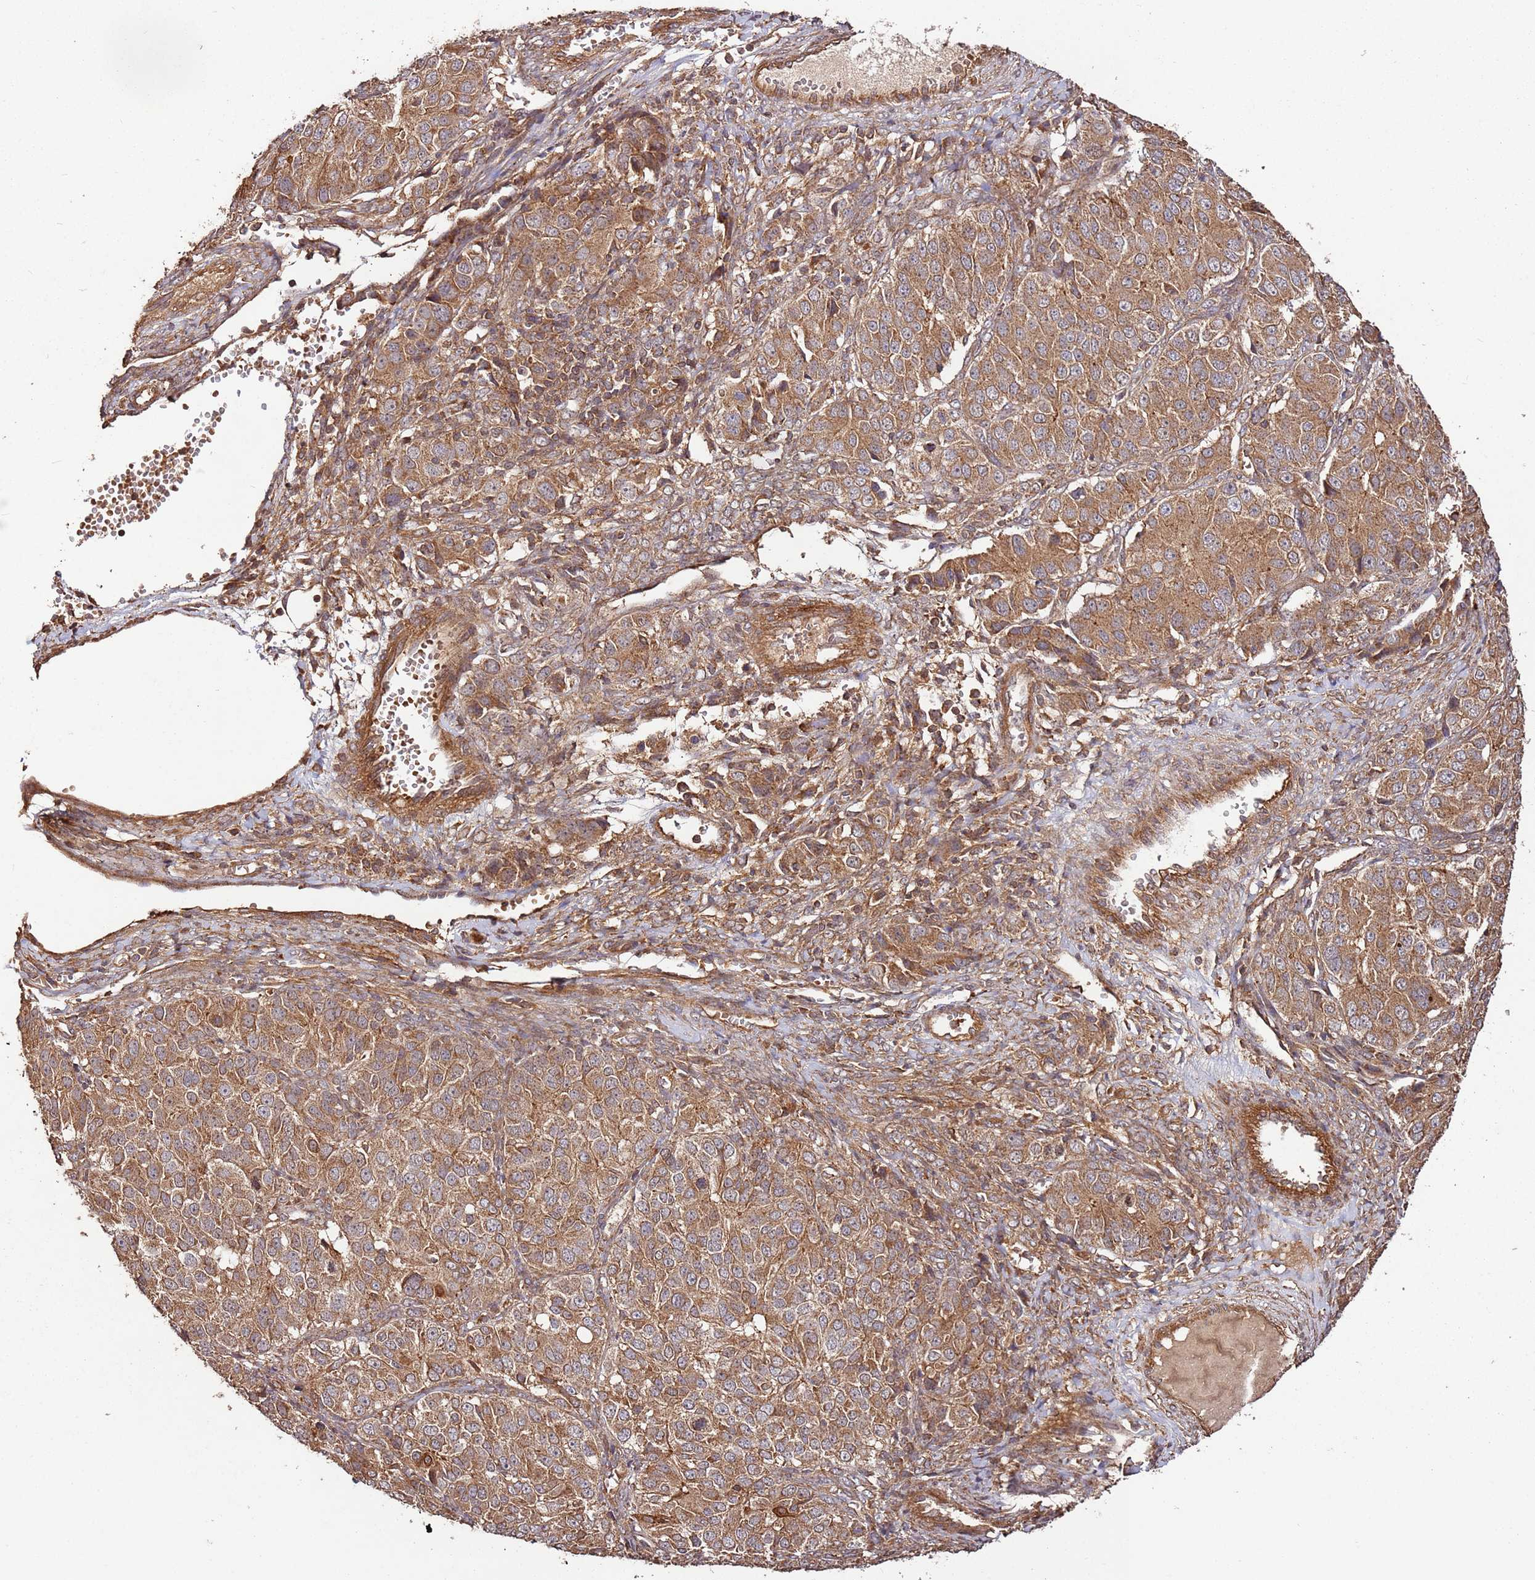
{"staining": {"intensity": "moderate", "quantity": ">75%", "location": "cytoplasmic/membranous"}, "tissue": "ovarian cancer", "cell_type": "Tumor cells", "image_type": "cancer", "snomed": [{"axis": "morphology", "description": "Carcinoma, endometroid"}, {"axis": "topography", "description": "Ovary"}], "caption": "Immunohistochemistry histopathology image of neoplastic tissue: ovarian cancer stained using IHC displays medium levels of moderate protein expression localized specifically in the cytoplasmic/membranous of tumor cells, appearing as a cytoplasmic/membranous brown color.", "gene": "FAM186A", "patient": {"sex": "female", "age": 51}}